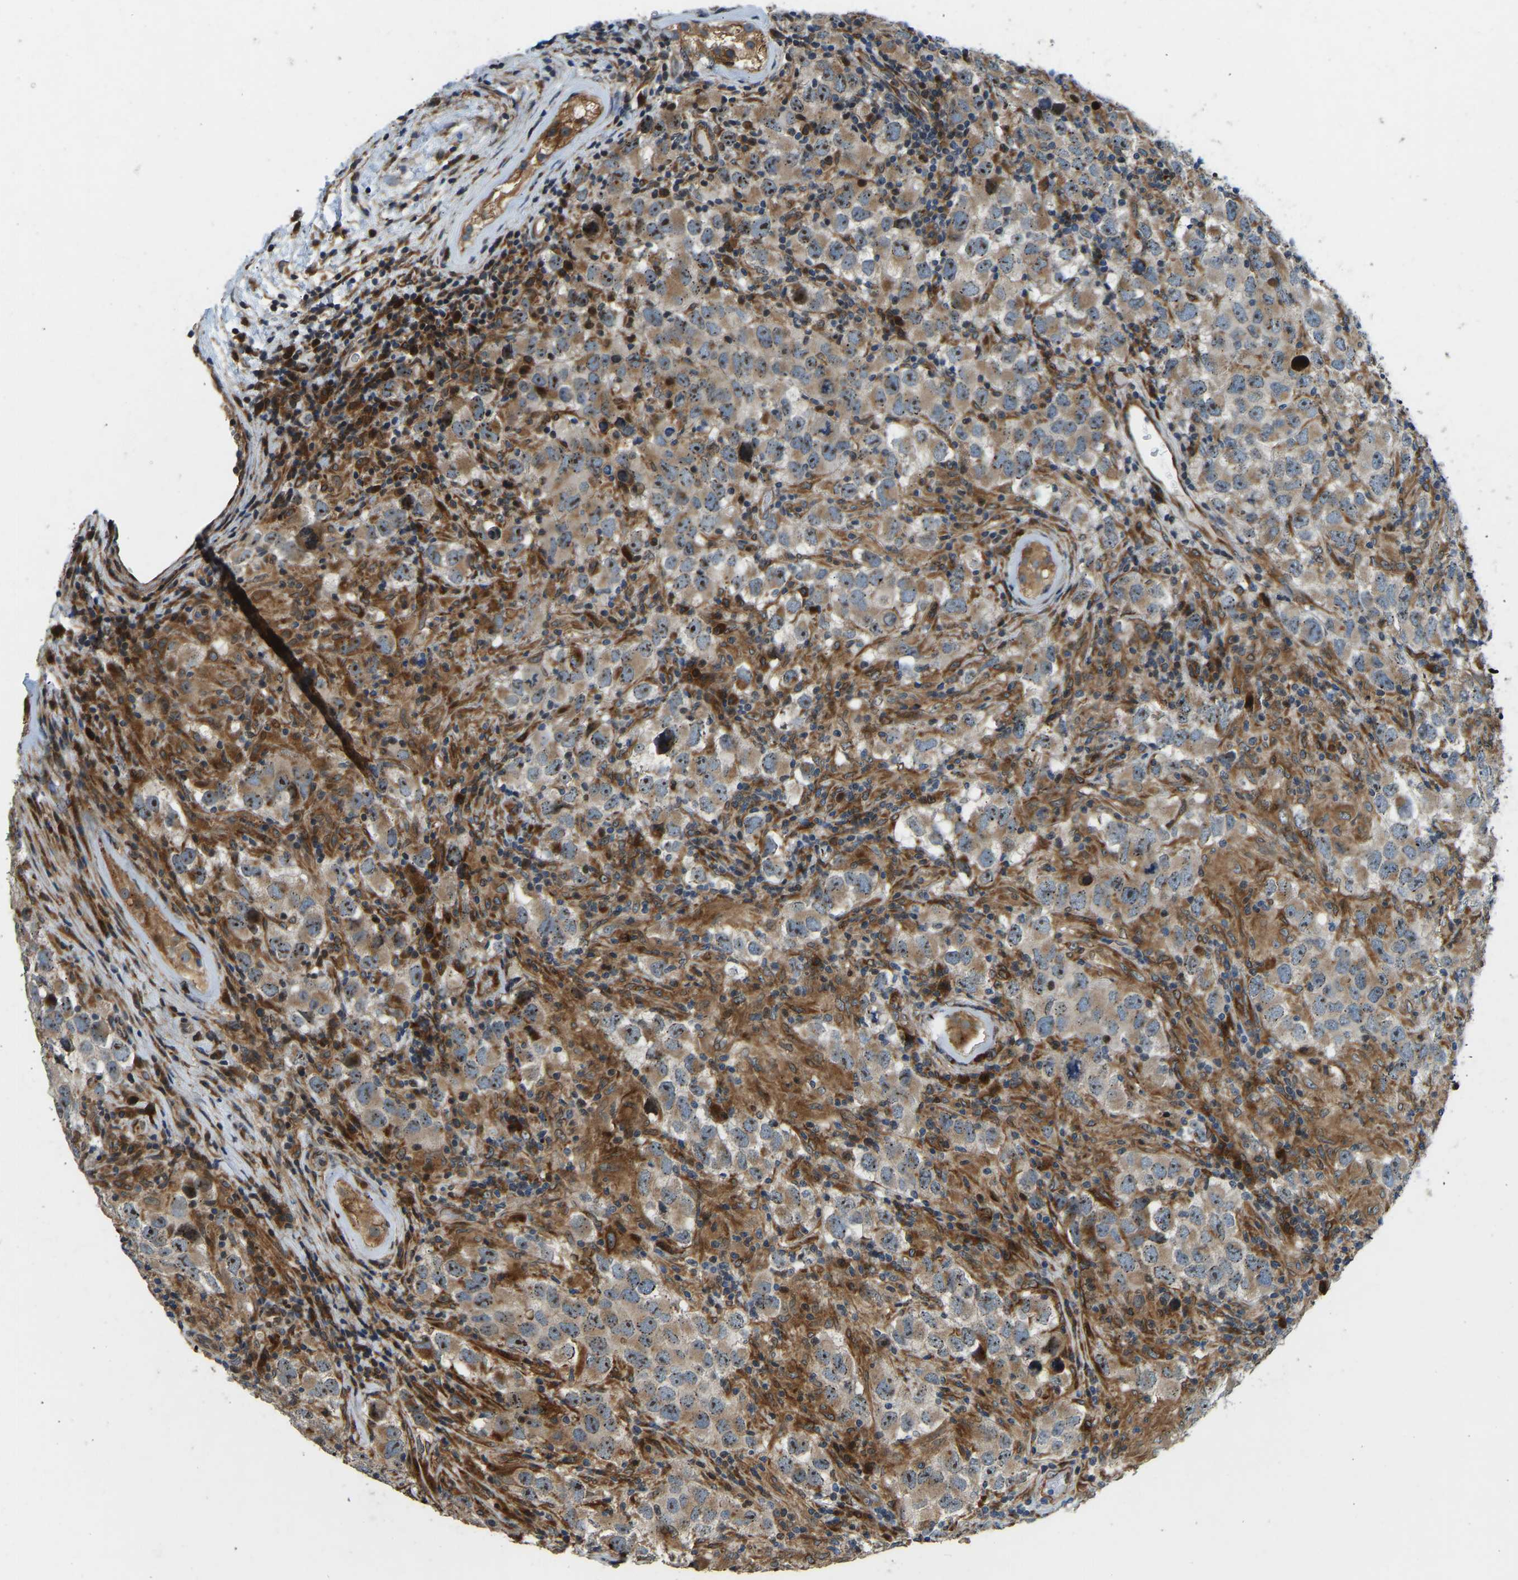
{"staining": {"intensity": "moderate", "quantity": ">75%", "location": "cytoplasmic/membranous,nuclear"}, "tissue": "testis cancer", "cell_type": "Tumor cells", "image_type": "cancer", "snomed": [{"axis": "morphology", "description": "Carcinoma, Embryonal, NOS"}, {"axis": "topography", "description": "Testis"}], "caption": "Immunohistochemistry (IHC) histopathology image of human testis cancer (embryonal carcinoma) stained for a protein (brown), which demonstrates medium levels of moderate cytoplasmic/membranous and nuclear staining in about >75% of tumor cells.", "gene": "OS9", "patient": {"sex": "male", "age": 21}}